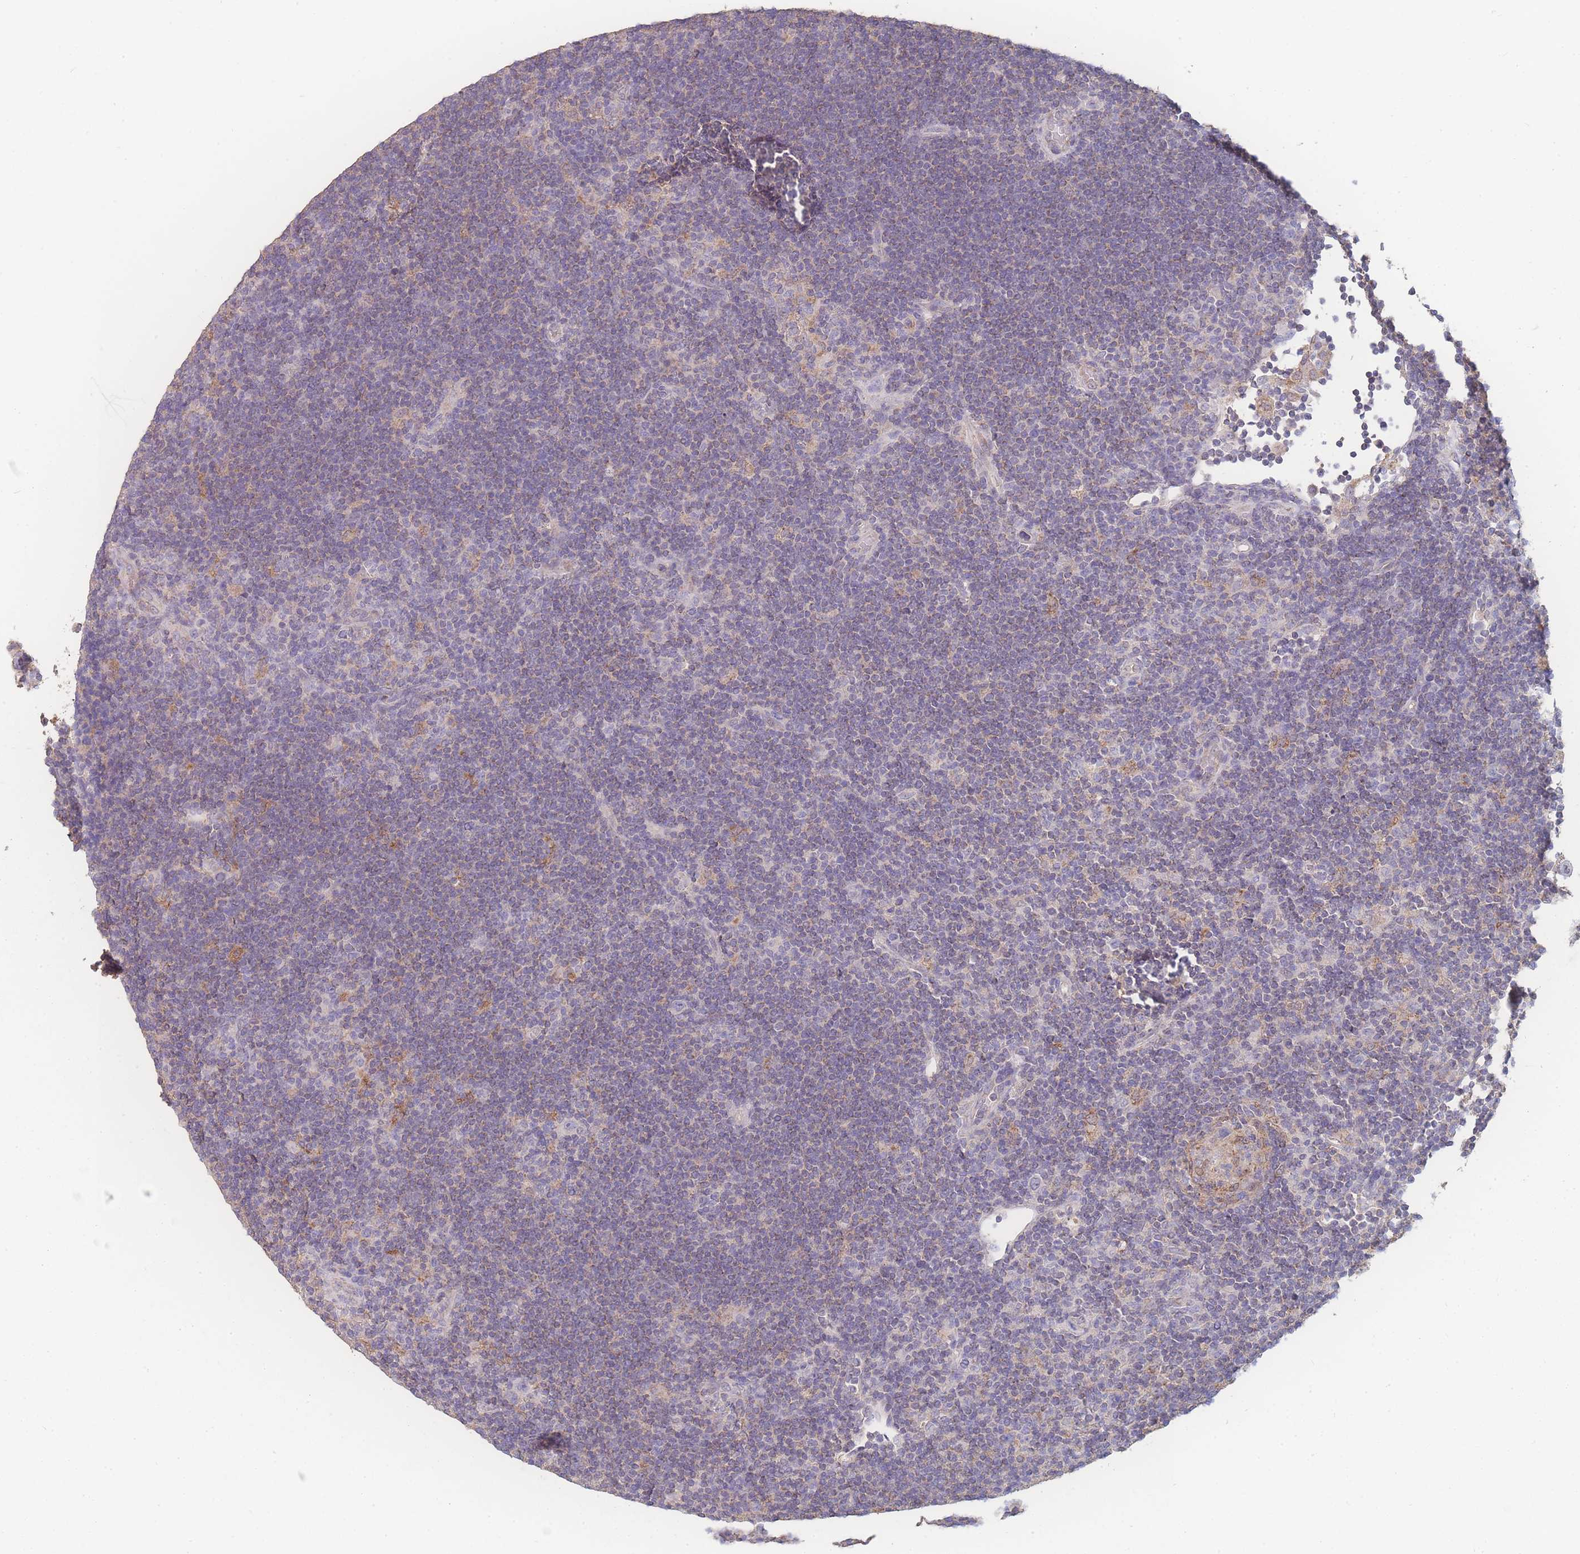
{"staining": {"intensity": "negative", "quantity": "none", "location": "none"}, "tissue": "lymphoma", "cell_type": "Tumor cells", "image_type": "cancer", "snomed": [{"axis": "morphology", "description": "Hodgkin's disease, NOS"}, {"axis": "topography", "description": "Lymph node"}], "caption": "Immunohistochemistry (IHC) of human lymphoma displays no positivity in tumor cells.", "gene": "GIPR", "patient": {"sex": "female", "age": 57}}